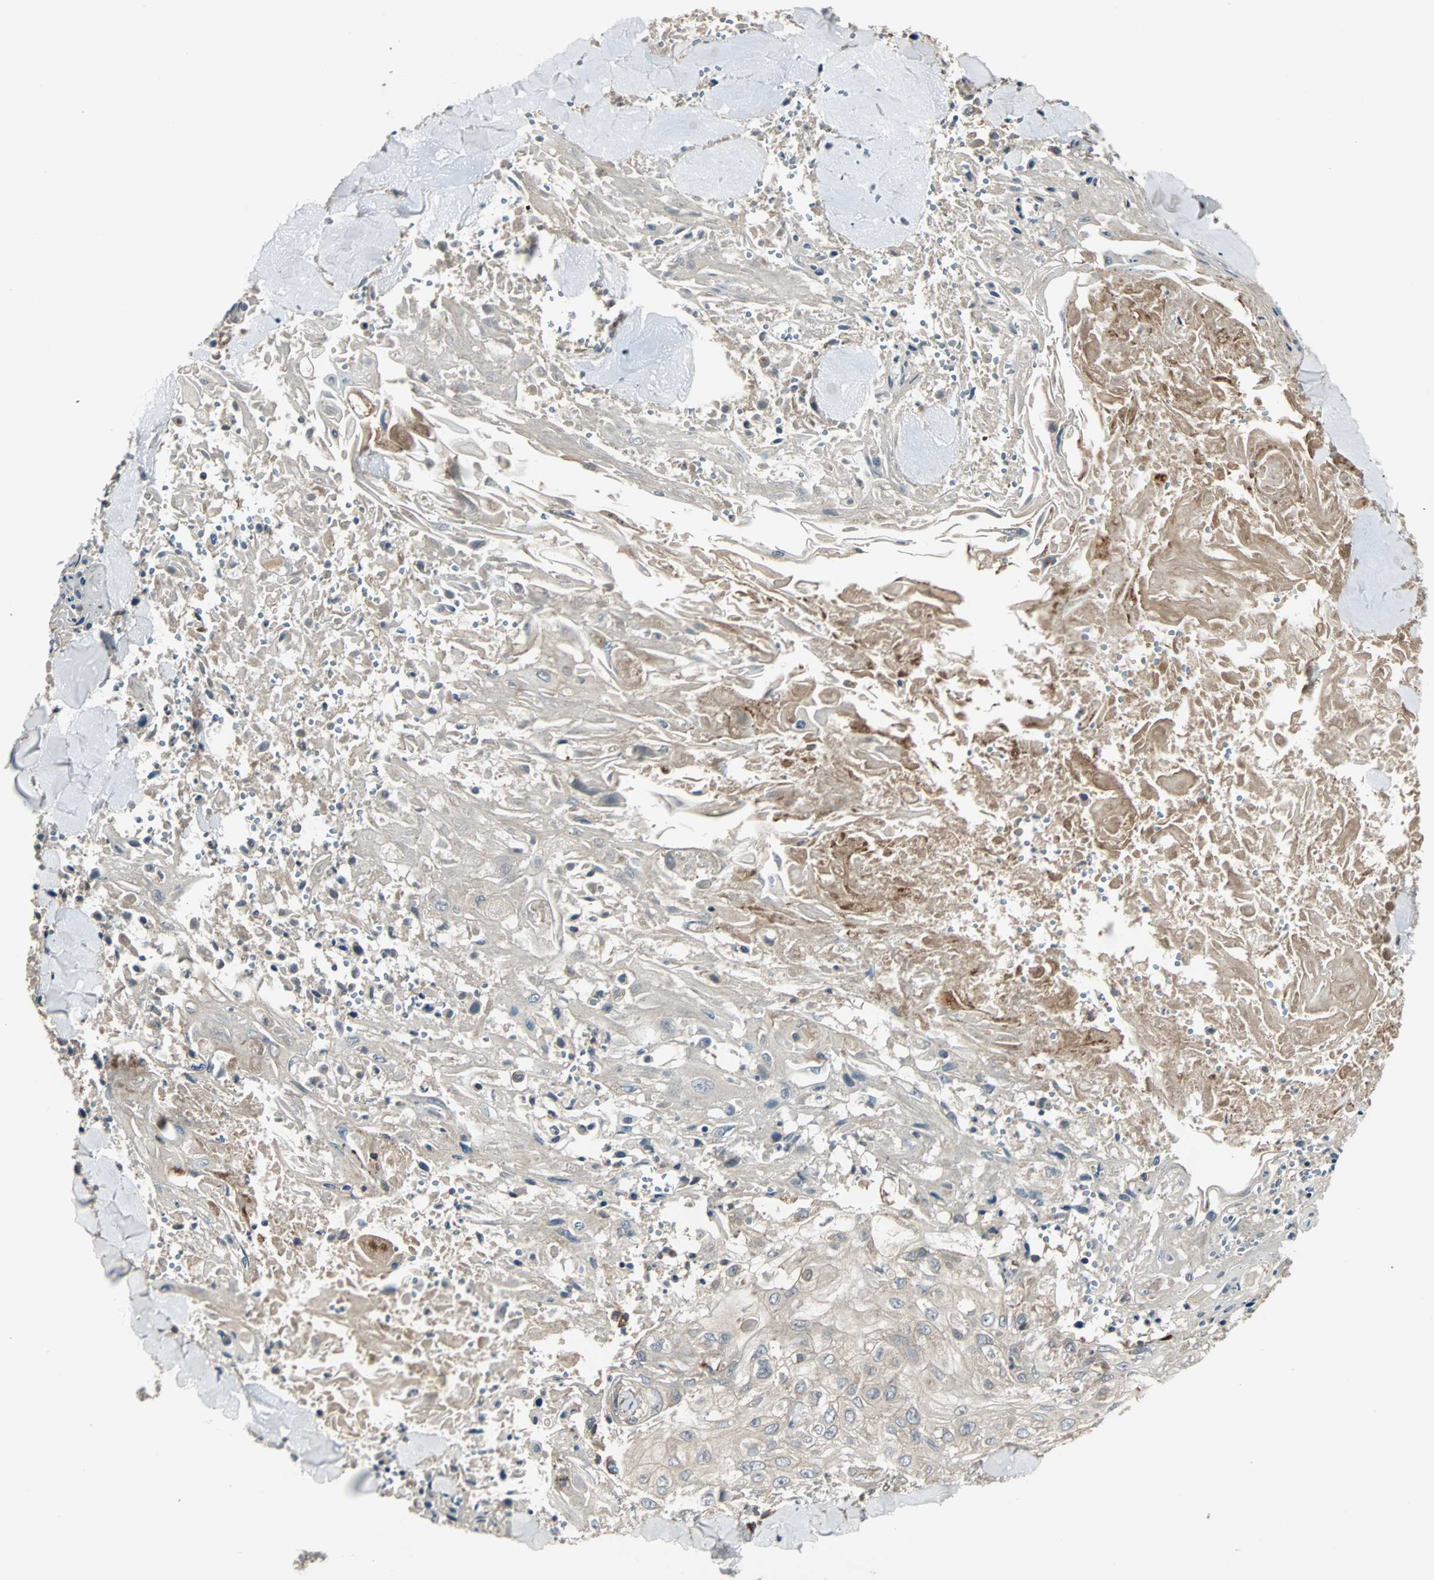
{"staining": {"intensity": "moderate", "quantity": ">75%", "location": "cytoplasmic/membranous"}, "tissue": "skin cancer", "cell_type": "Tumor cells", "image_type": "cancer", "snomed": [{"axis": "morphology", "description": "Squamous cell carcinoma, NOS"}, {"axis": "topography", "description": "Skin"}], "caption": "Squamous cell carcinoma (skin) stained with DAB immunohistochemistry (IHC) displays medium levels of moderate cytoplasmic/membranous expression in about >75% of tumor cells. (DAB (3,3'-diaminobenzidine) = brown stain, brightfield microscopy at high magnification).", "gene": "ARF1", "patient": {"sex": "male", "age": 86}}